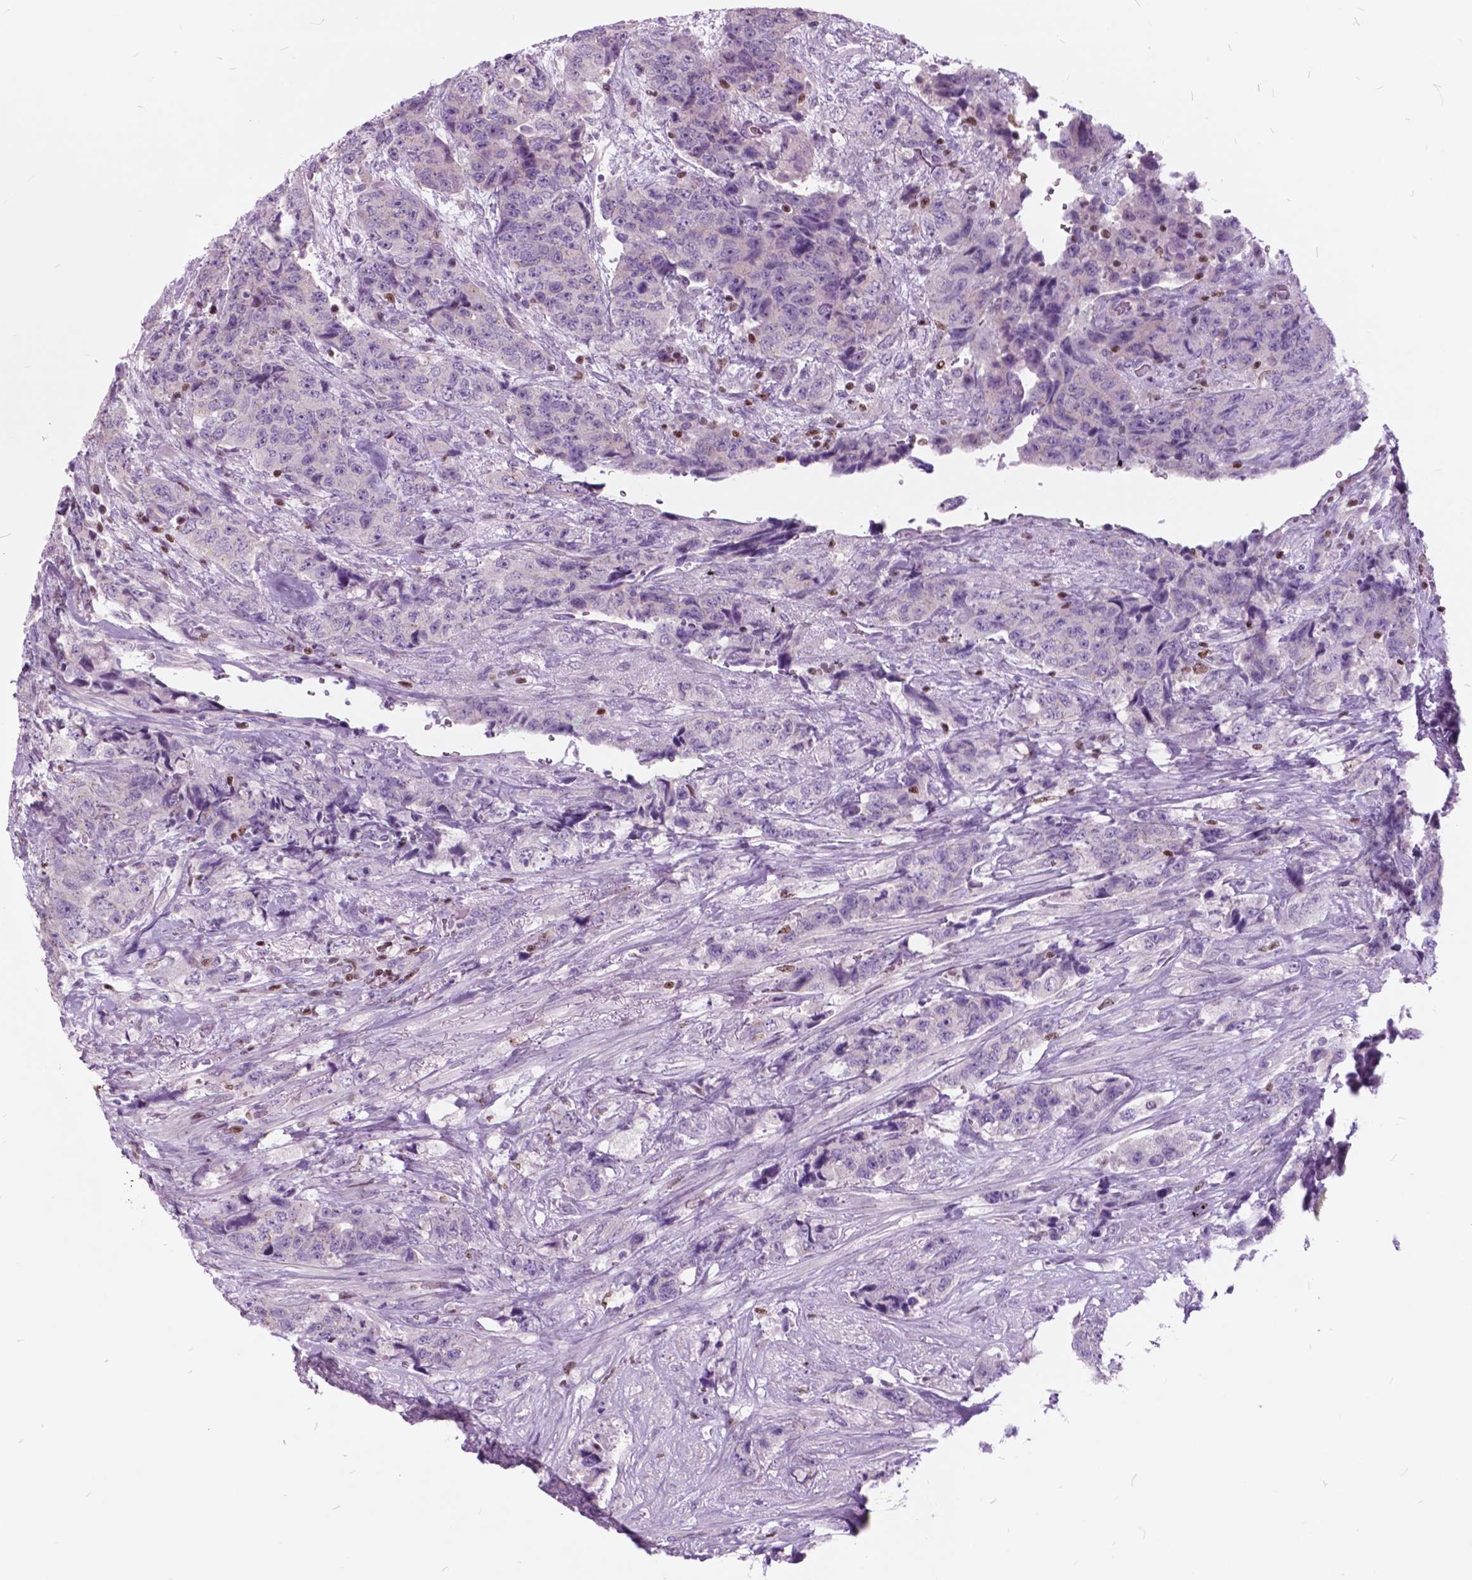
{"staining": {"intensity": "negative", "quantity": "none", "location": "none"}, "tissue": "urothelial cancer", "cell_type": "Tumor cells", "image_type": "cancer", "snomed": [{"axis": "morphology", "description": "Urothelial carcinoma, High grade"}, {"axis": "topography", "description": "Urinary bladder"}], "caption": "There is no significant positivity in tumor cells of urothelial cancer. (IHC, brightfield microscopy, high magnification).", "gene": "SP140", "patient": {"sex": "female", "age": 78}}